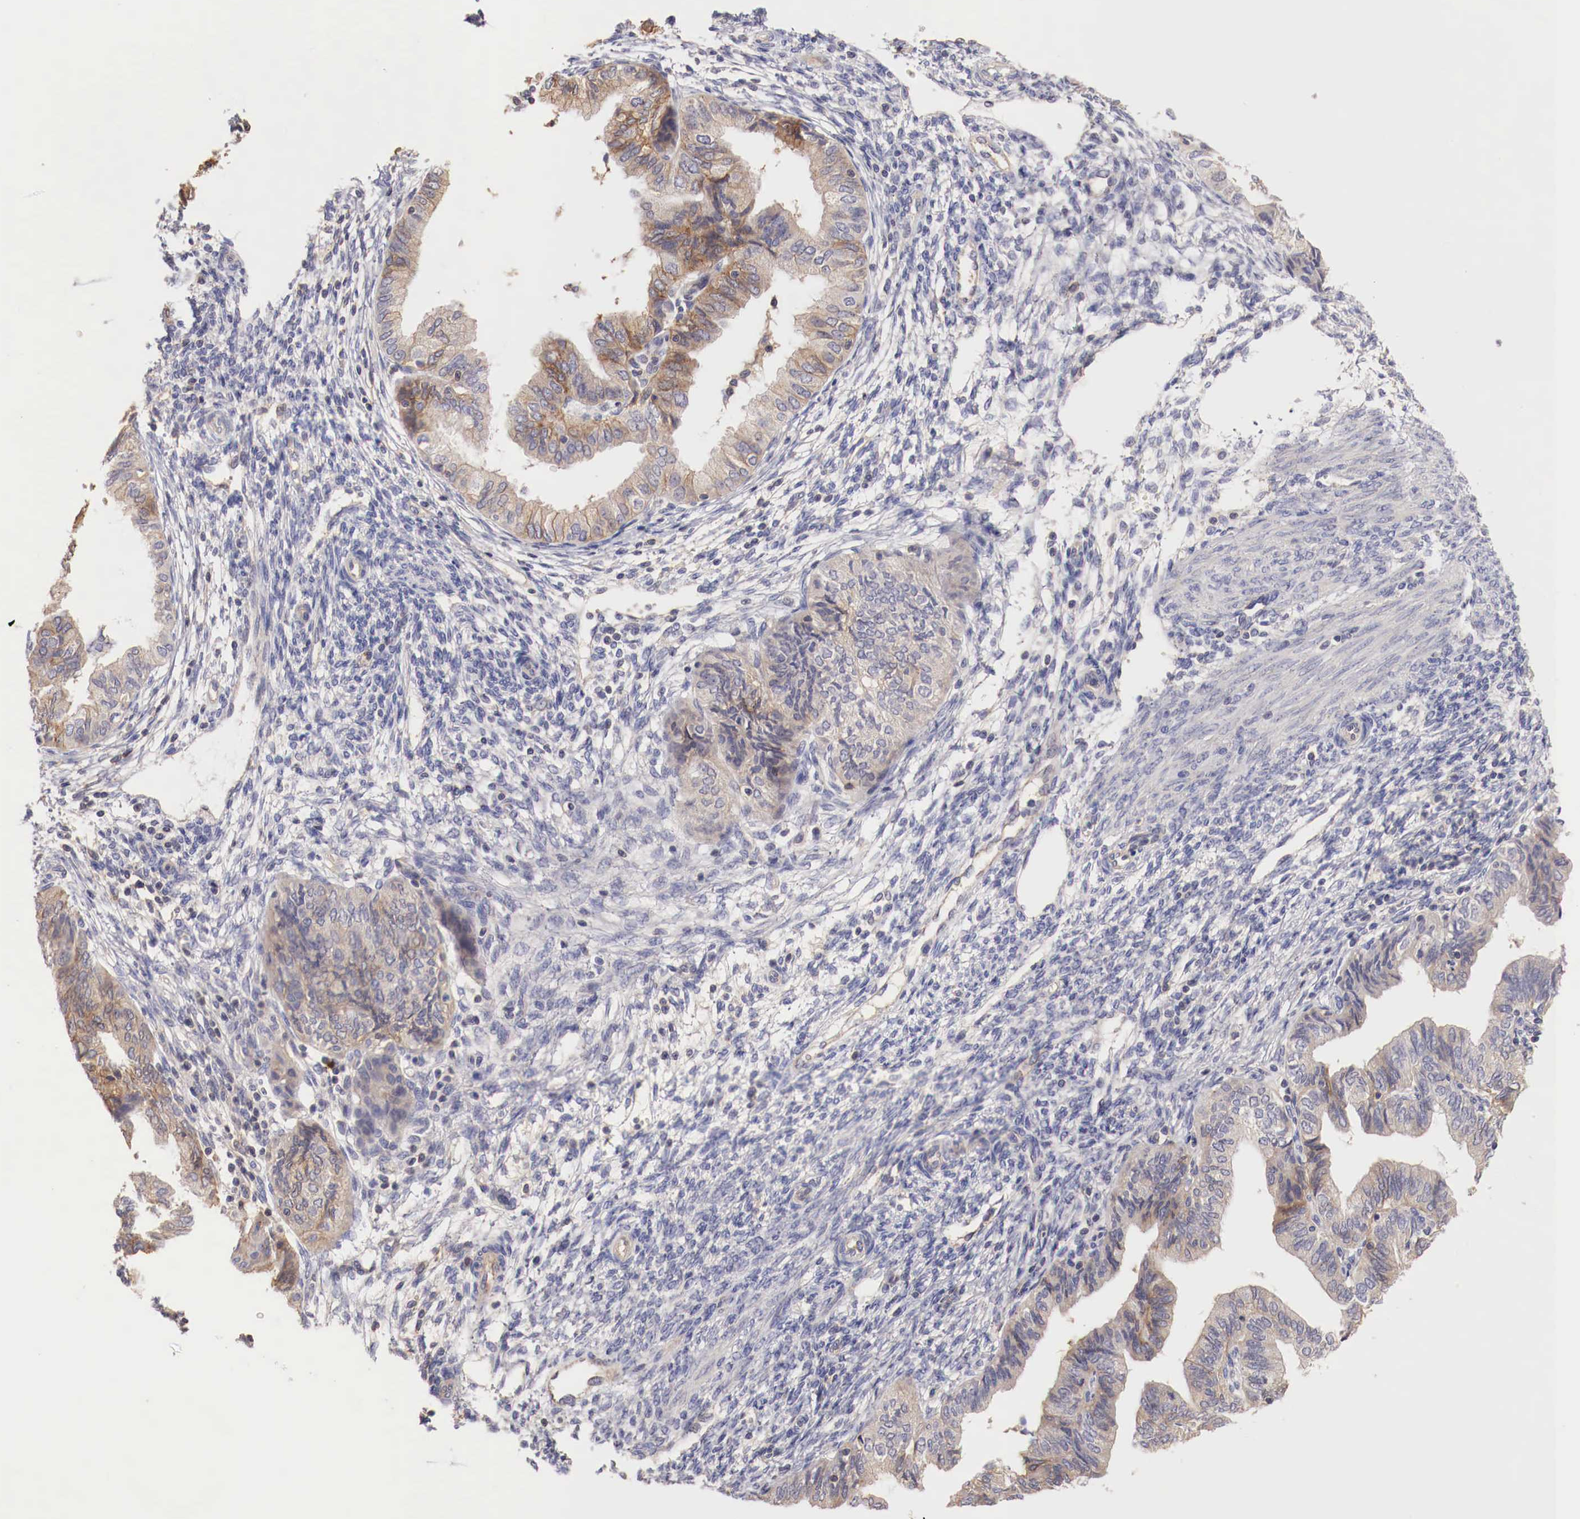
{"staining": {"intensity": "moderate", "quantity": "25%-75%", "location": "cytoplasmic/membranous"}, "tissue": "endometrial cancer", "cell_type": "Tumor cells", "image_type": "cancer", "snomed": [{"axis": "morphology", "description": "Adenocarcinoma, NOS"}, {"axis": "topography", "description": "Endometrium"}], "caption": "Immunohistochemistry (IHC) staining of adenocarcinoma (endometrial), which displays medium levels of moderate cytoplasmic/membranous expression in about 25%-75% of tumor cells indicating moderate cytoplasmic/membranous protein expression. The staining was performed using DAB (3,3'-diaminobenzidine) (brown) for protein detection and nuclei were counterstained in hematoxylin (blue).", "gene": "PITPNA", "patient": {"sex": "female", "age": 51}}